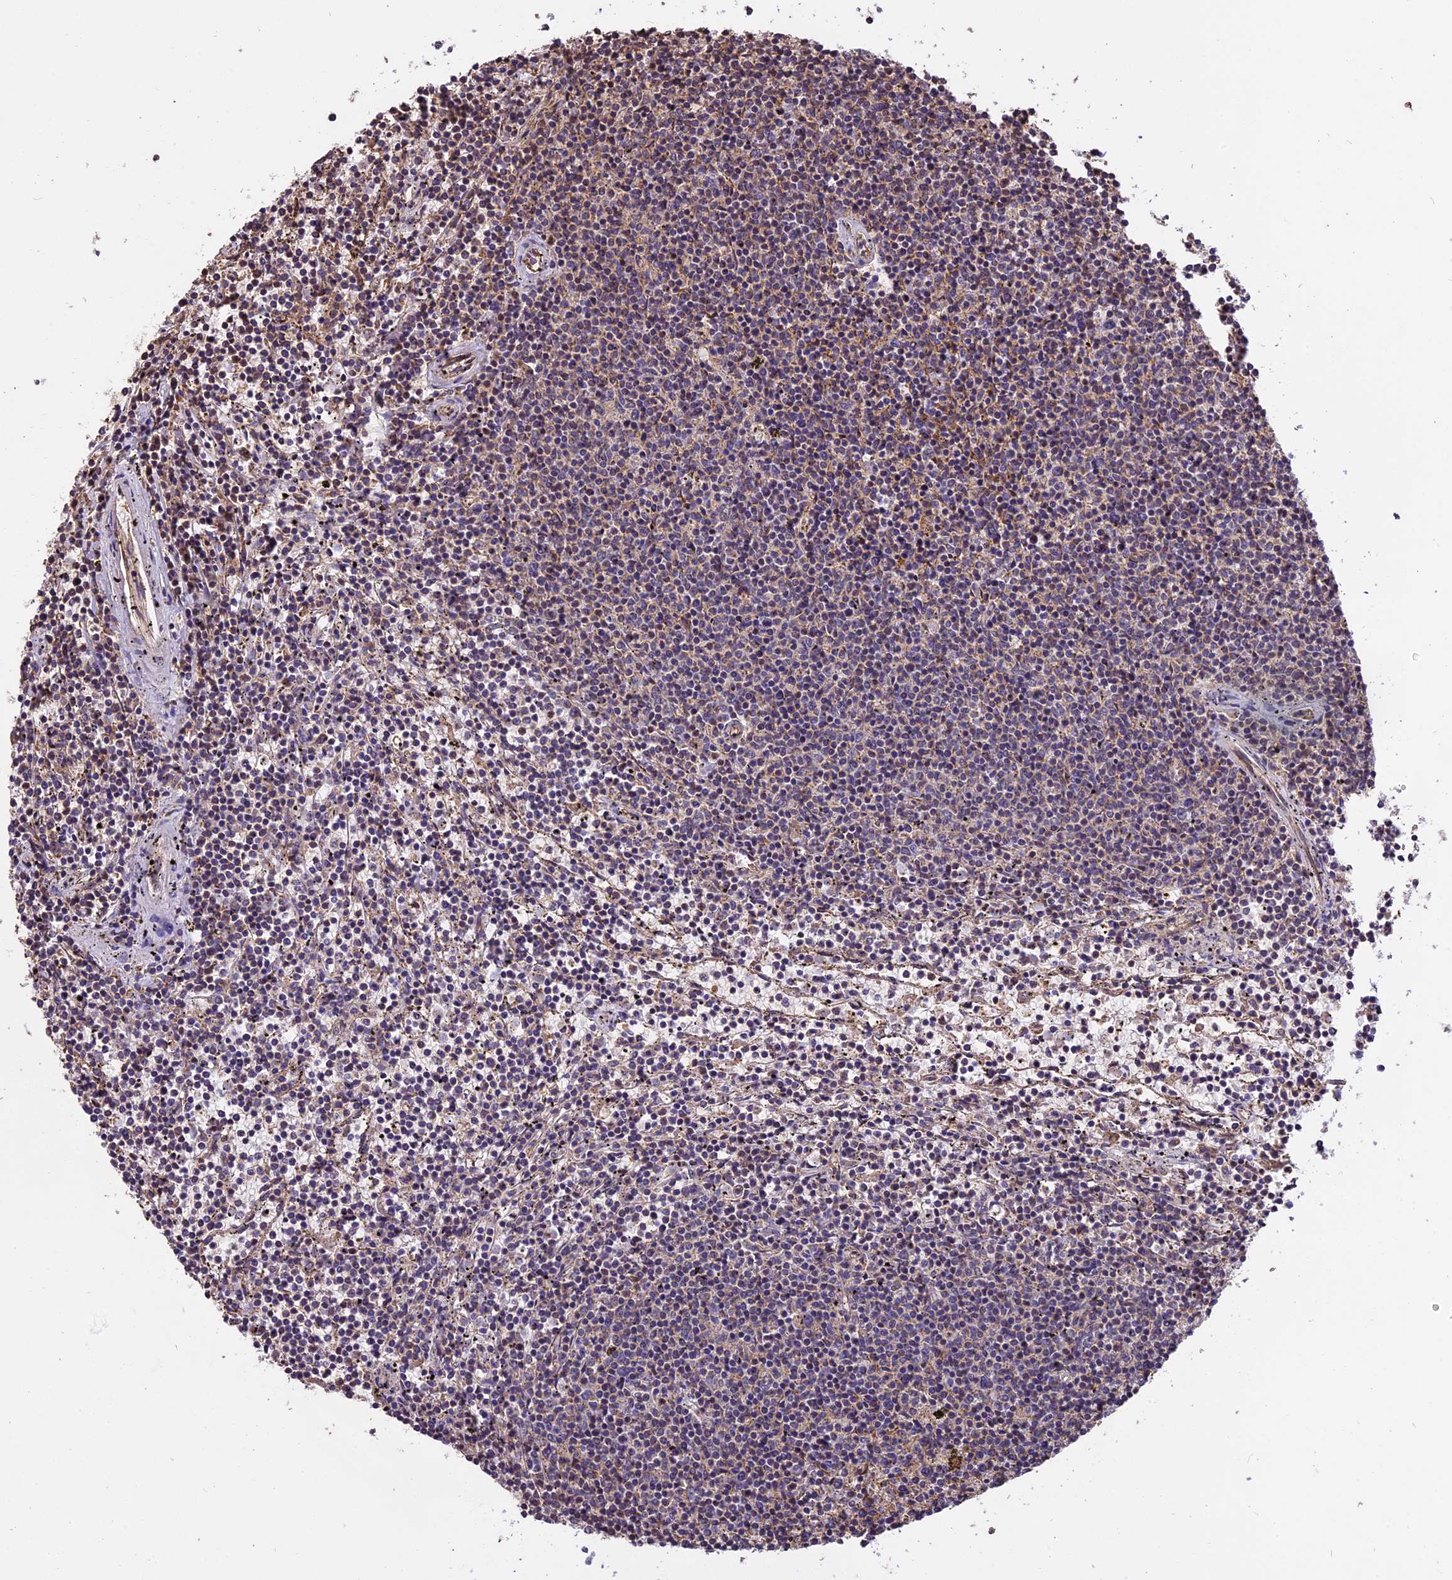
{"staining": {"intensity": "negative", "quantity": "none", "location": "none"}, "tissue": "lymphoma", "cell_type": "Tumor cells", "image_type": "cancer", "snomed": [{"axis": "morphology", "description": "Malignant lymphoma, non-Hodgkin's type, Low grade"}, {"axis": "topography", "description": "Spleen"}], "caption": "A high-resolution image shows immunohistochemistry (IHC) staining of lymphoma, which exhibits no significant positivity in tumor cells.", "gene": "CHMP2A", "patient": {"sex": "female", "age": 50}}